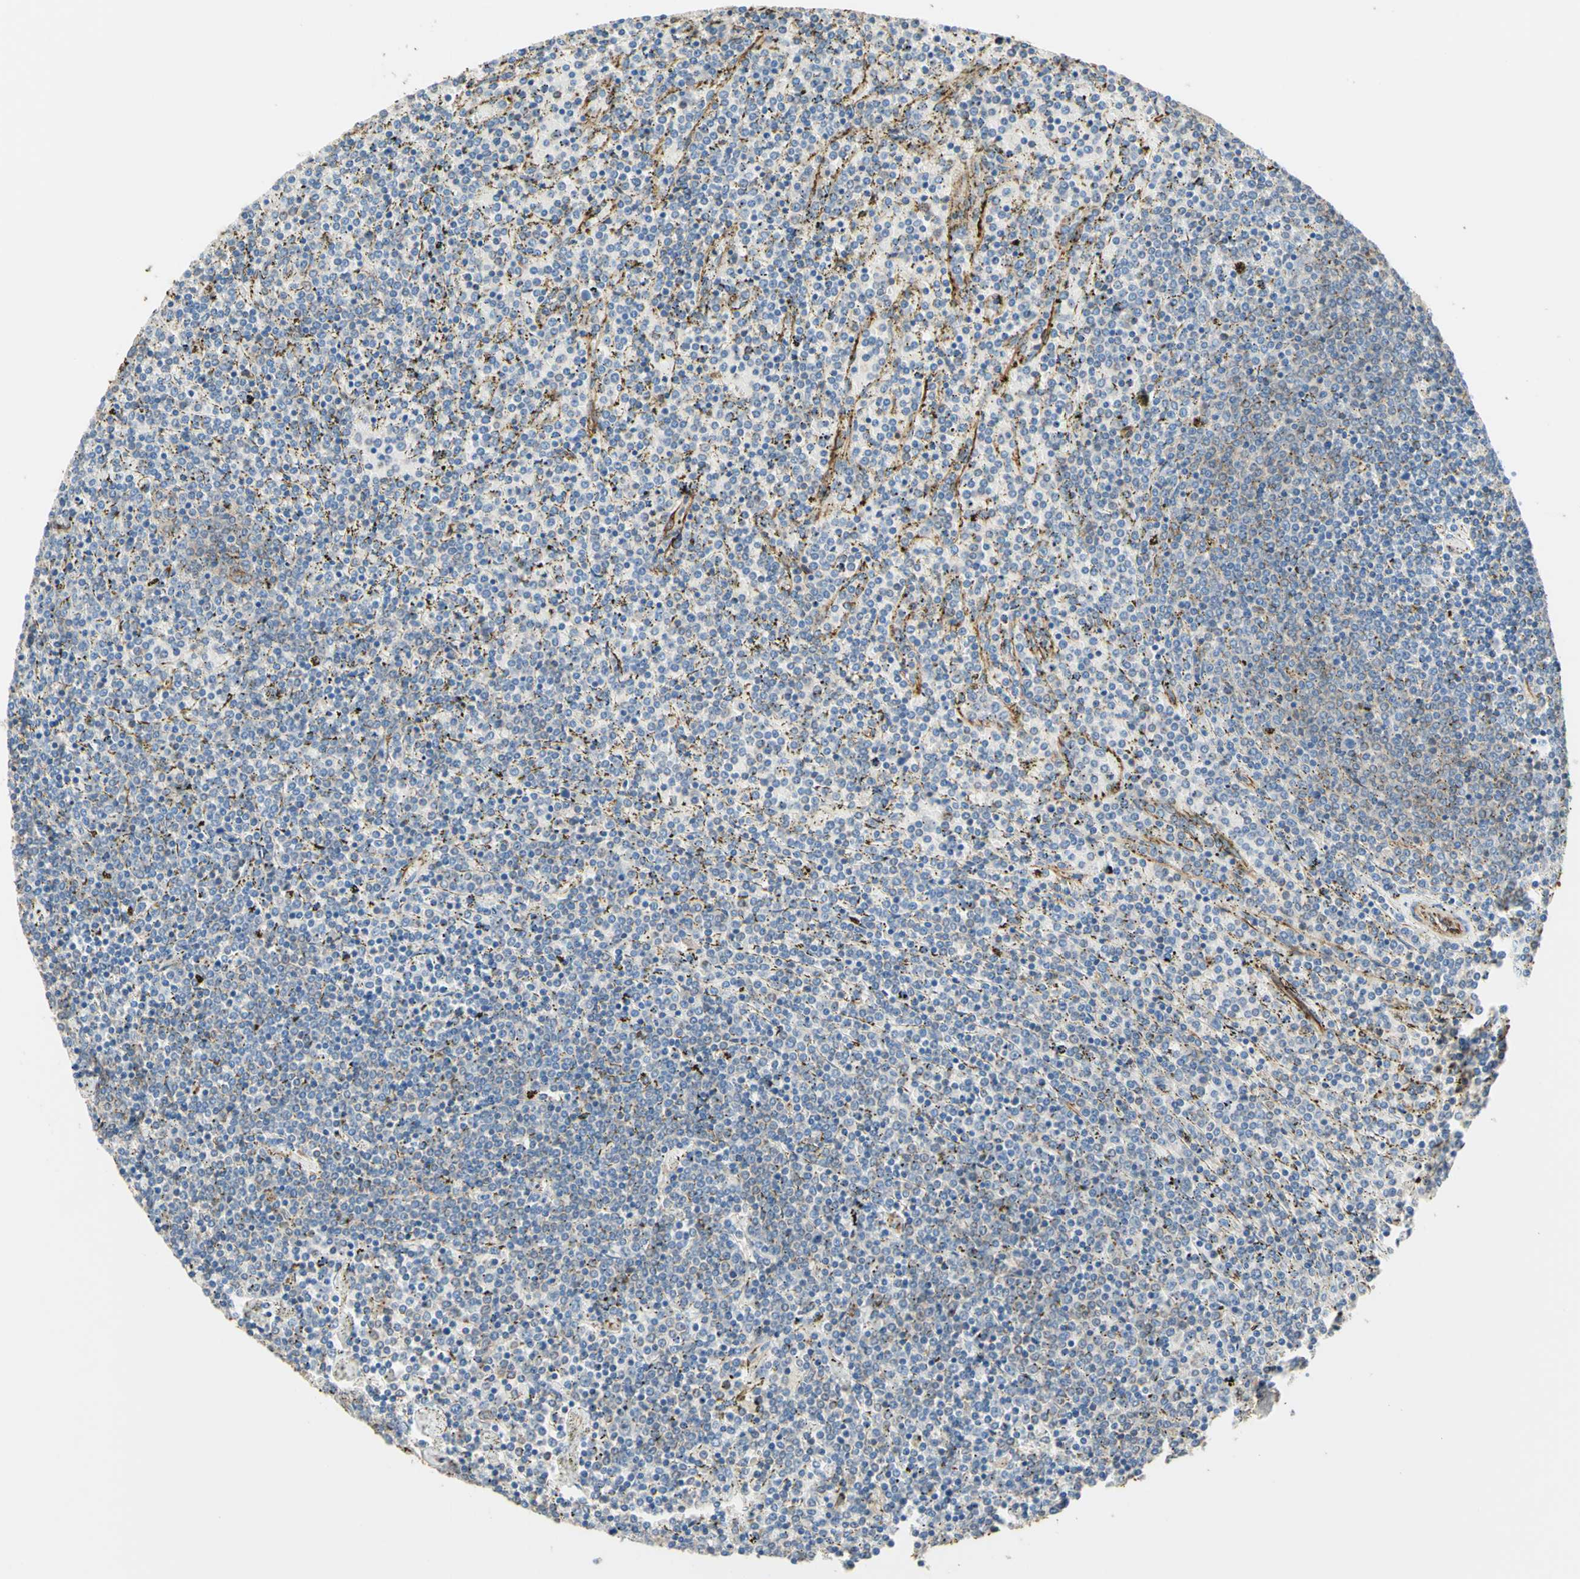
{"staining": {"intensity": "negative", "quantity": "none", "location": "none"}, "tissue": "lymphoma", "cell_type": "Tumor cells", "image_type": "cancer", "snomed": [{"axis": "morphology", "description": "Malignant lymphoma, non-Hodgkin's type, Low grade"}, {"axis": "topography", "description": "Spleen"}], "caption": "This is a image of immunohistochemistry (IHC) staining of low-grade malignant lymphoma, non-Hodgkin's type, which shows no expression in tumor cells. Nuclei are stained in blue.", "gene": "TRAF2", "patient": {"sex": "female", "age": 77}}